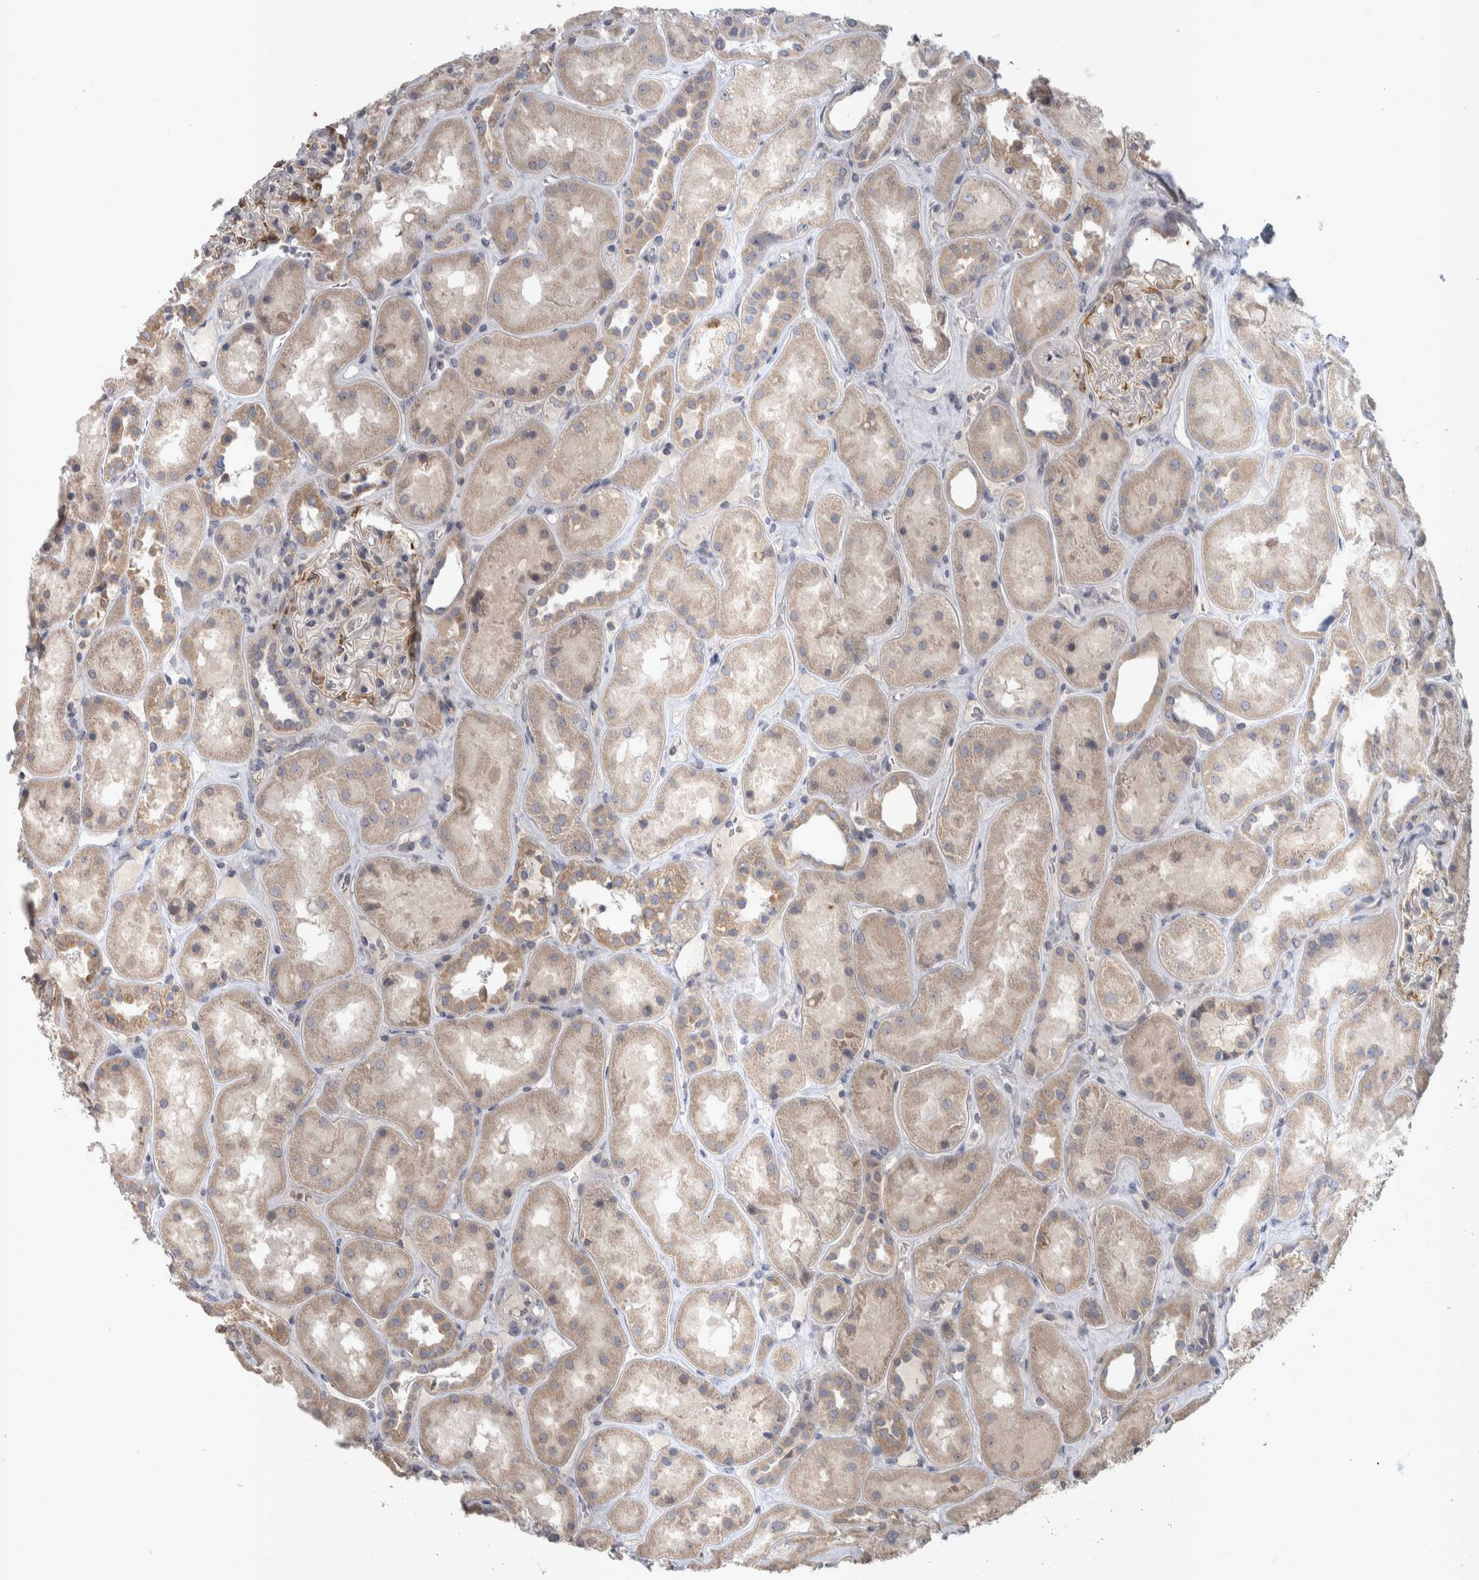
{"staining": {"intensity": "moderate", "quantity": "<25%", "location": "cytoplasmic/membranous"}, "tissue": "kidney", "cell_type": "Cells in glomeruli", "image_type": "normal", "snomed": [{"axis": "morphology", "description": "Normal tissue, NOS"}, {"axis": "topography", "description": "Kidney"}], "caption": "Protein expression analysis of unremarkable kidney exhibits moderate cytoplasmic/membranous positivity in approximately <25% of cells in glomeruli. (Brightfield microscopy of DAB IHC at high magnification).", "gene": "SRP68", "patient": {"sex": "male", "age": 70}}